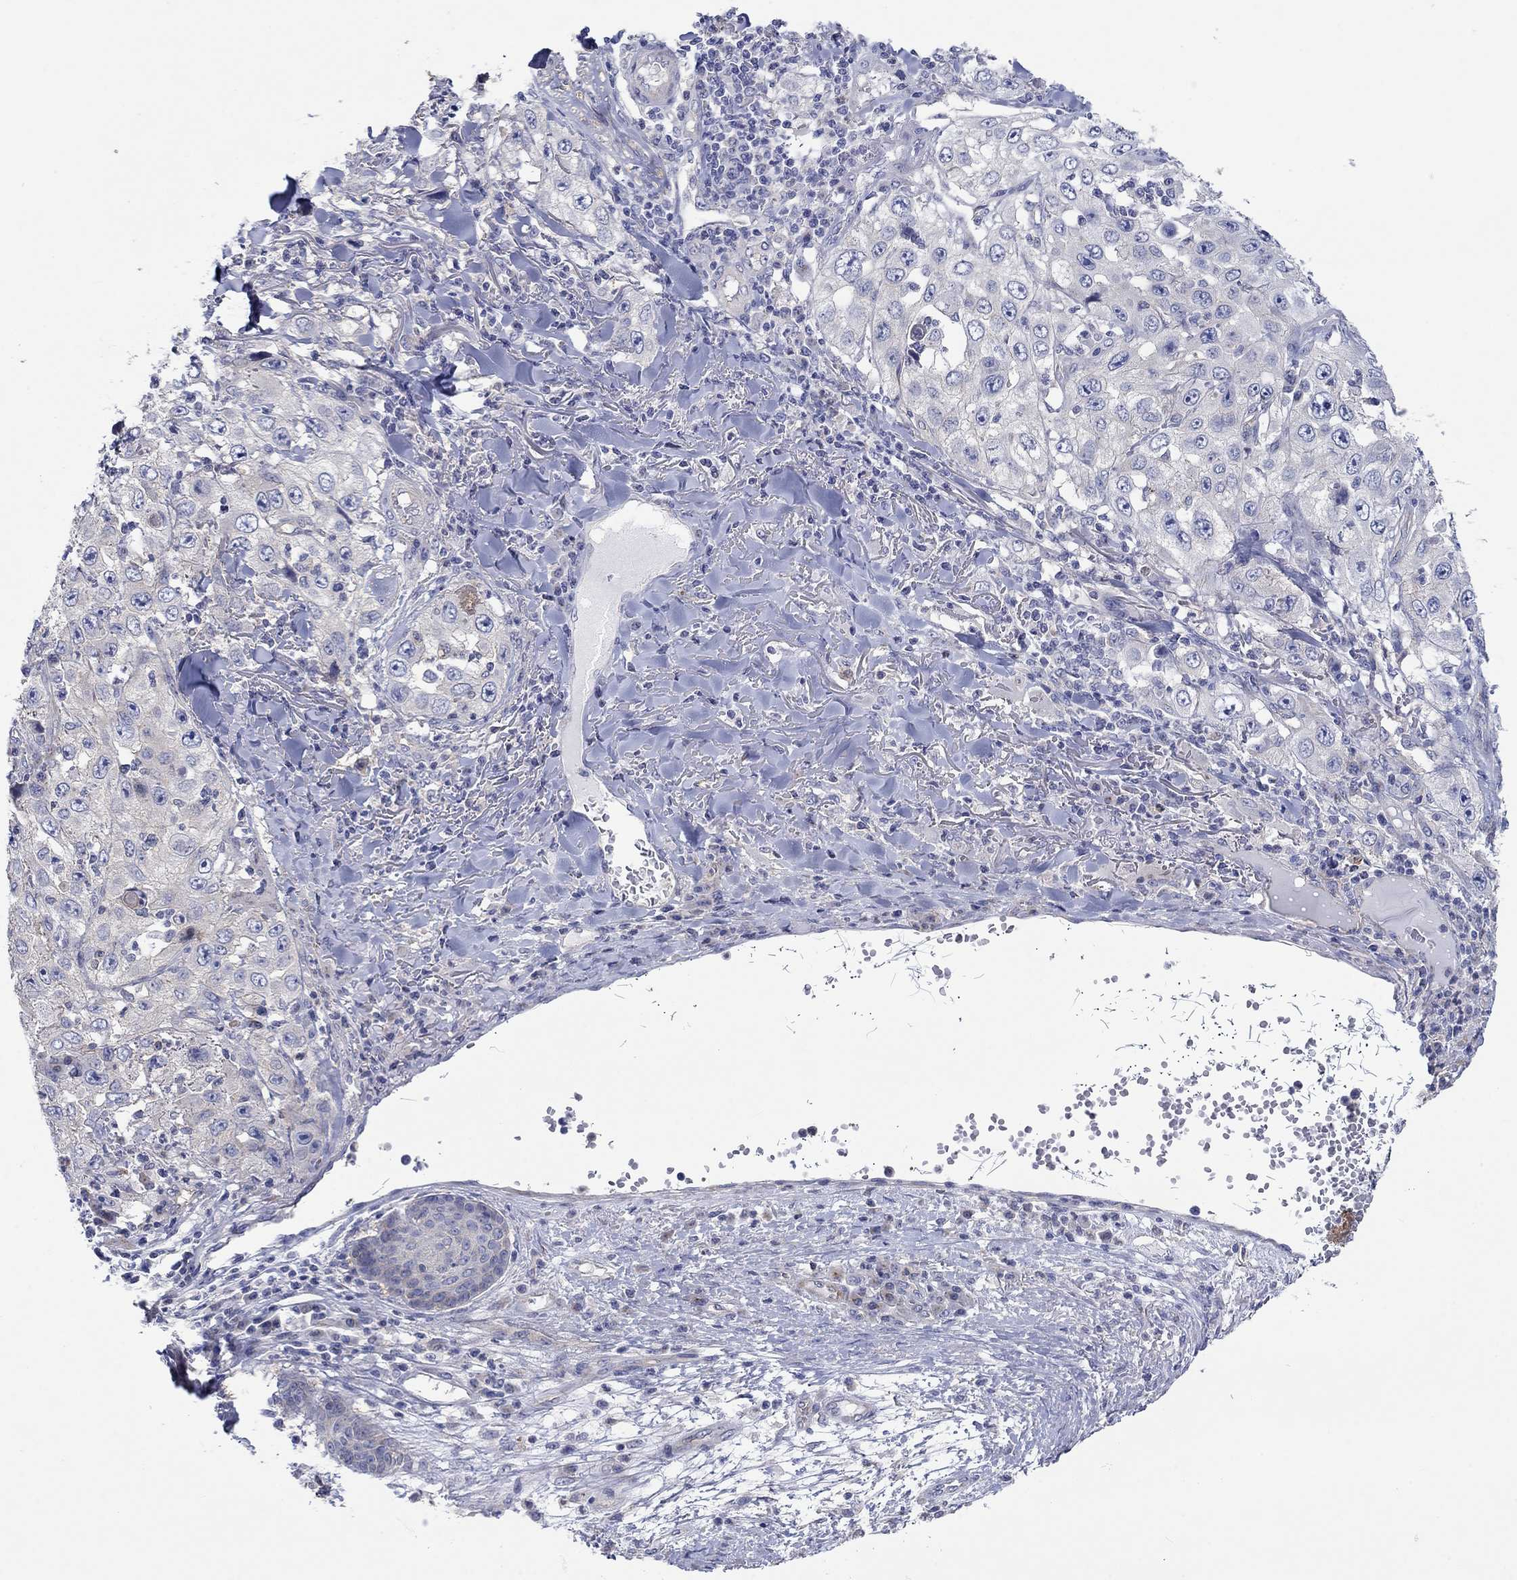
{"staining": {"intensity": "negative", "quantity": "none", "location": "none"}, "tissue": "skin cancer", "cell_type": "Tumor cells", "image_type": "cancer", "snomed": [{"axis": "morphology", "description": "Squamous cell carcinoma, NOS"}, {"axis": "topography", "description": "Skin"}], "caption": "DAB immunohistochemical staining of human skin cancer (squamous cell carcinoma) displays no significant positivity in tumor cells. The staining is performed using DAB brown chromogen with nuclei counter-stained in using hematoxylin.", "gene": "TPRN", "patient": {"sex": "male", "age": 82}}